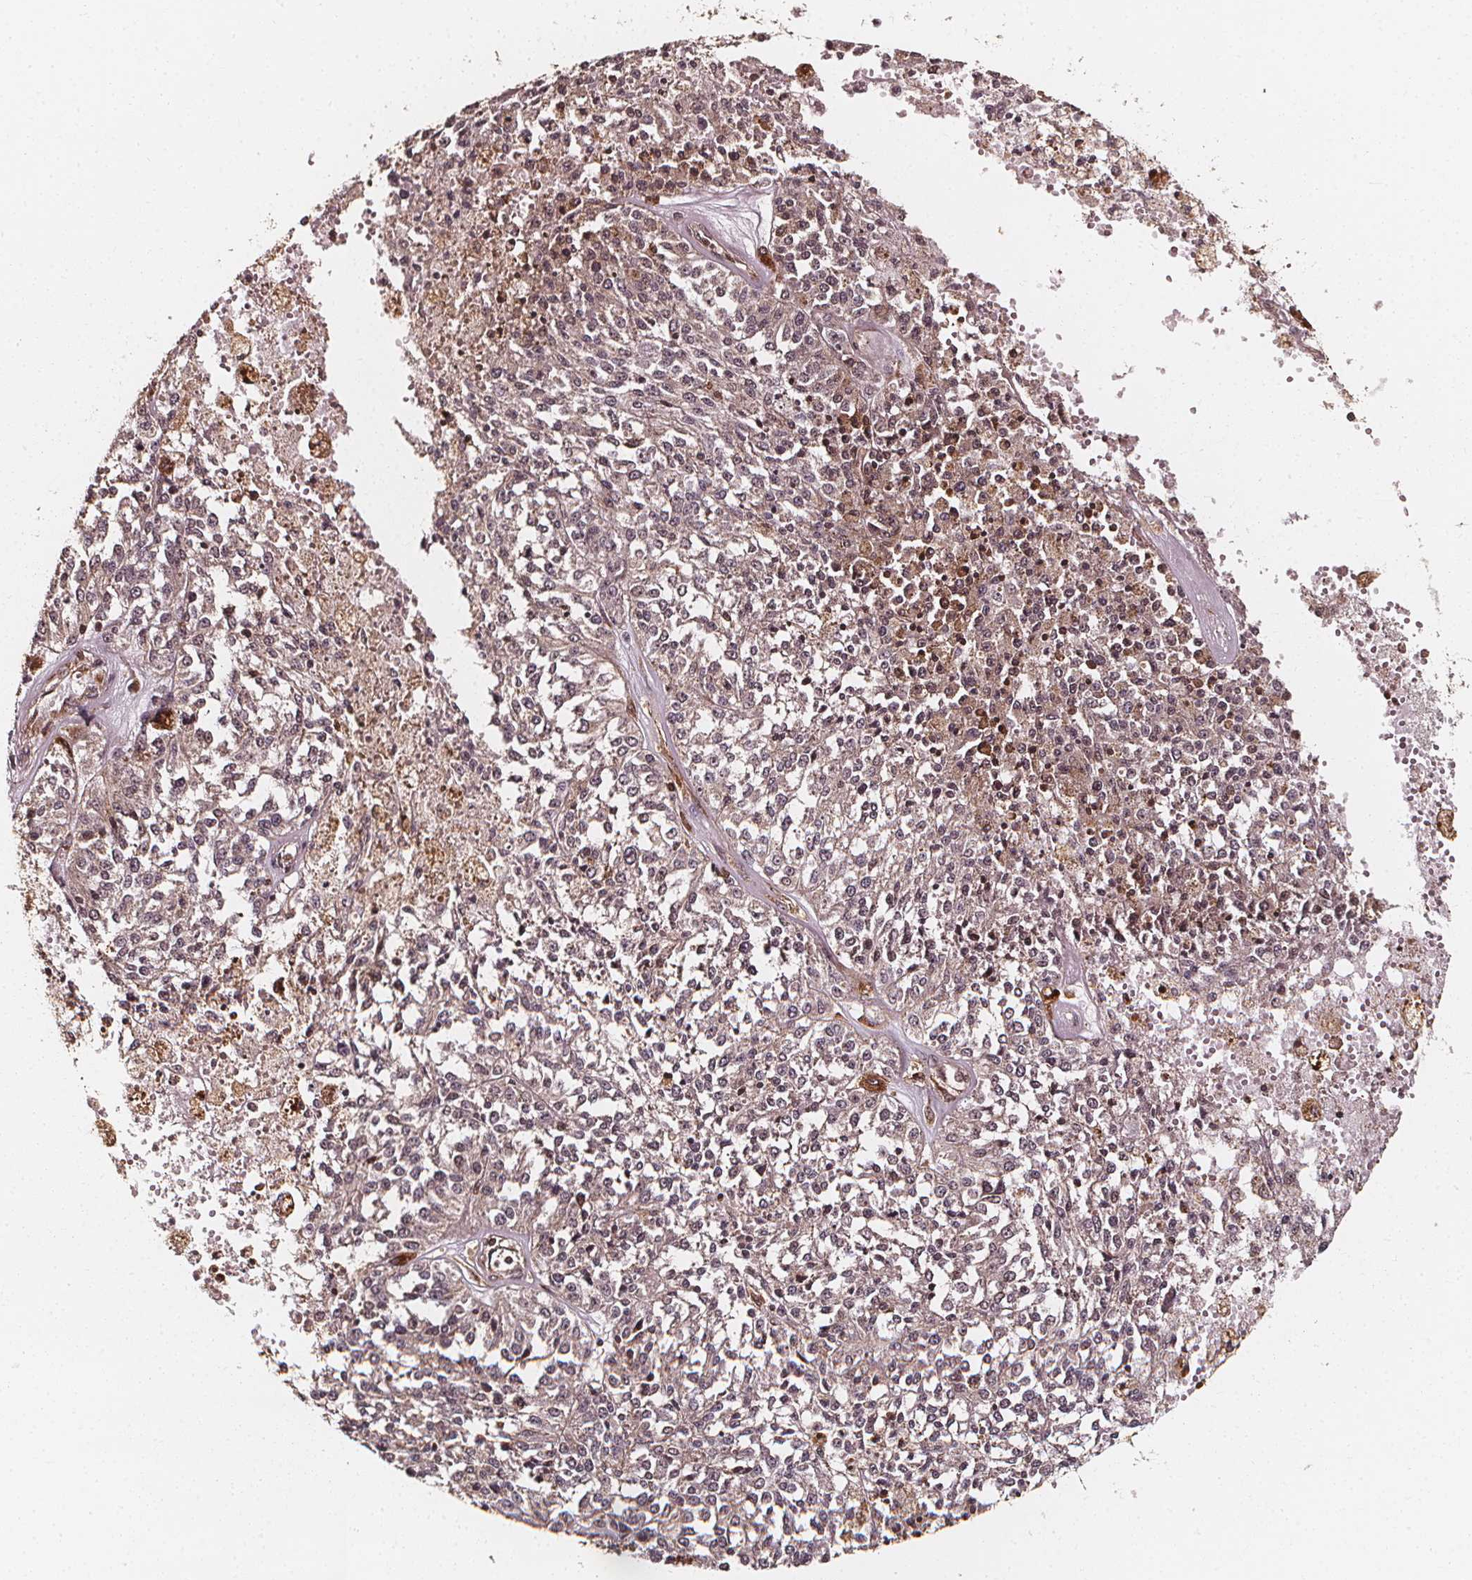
{"staining": {"intensity": "negative", "quantity": "none", "location": "none"}, "tissue": "melanoma", "cell_type": "Tumor cells", "image_type": "cancer", "snomed": [{"axis": "morphology", "description": "Malignant melanoma, Metastatic site"}, {"axis": "topography", "description": "Lymph node"}], "caption": "Immunohistochemistry photomicrograph of melanoma stained for a protein (brown), which shows no staining in tumor cells.", "gene": "EXOSC9", "patient": {"sex": "female", "age": 64}}